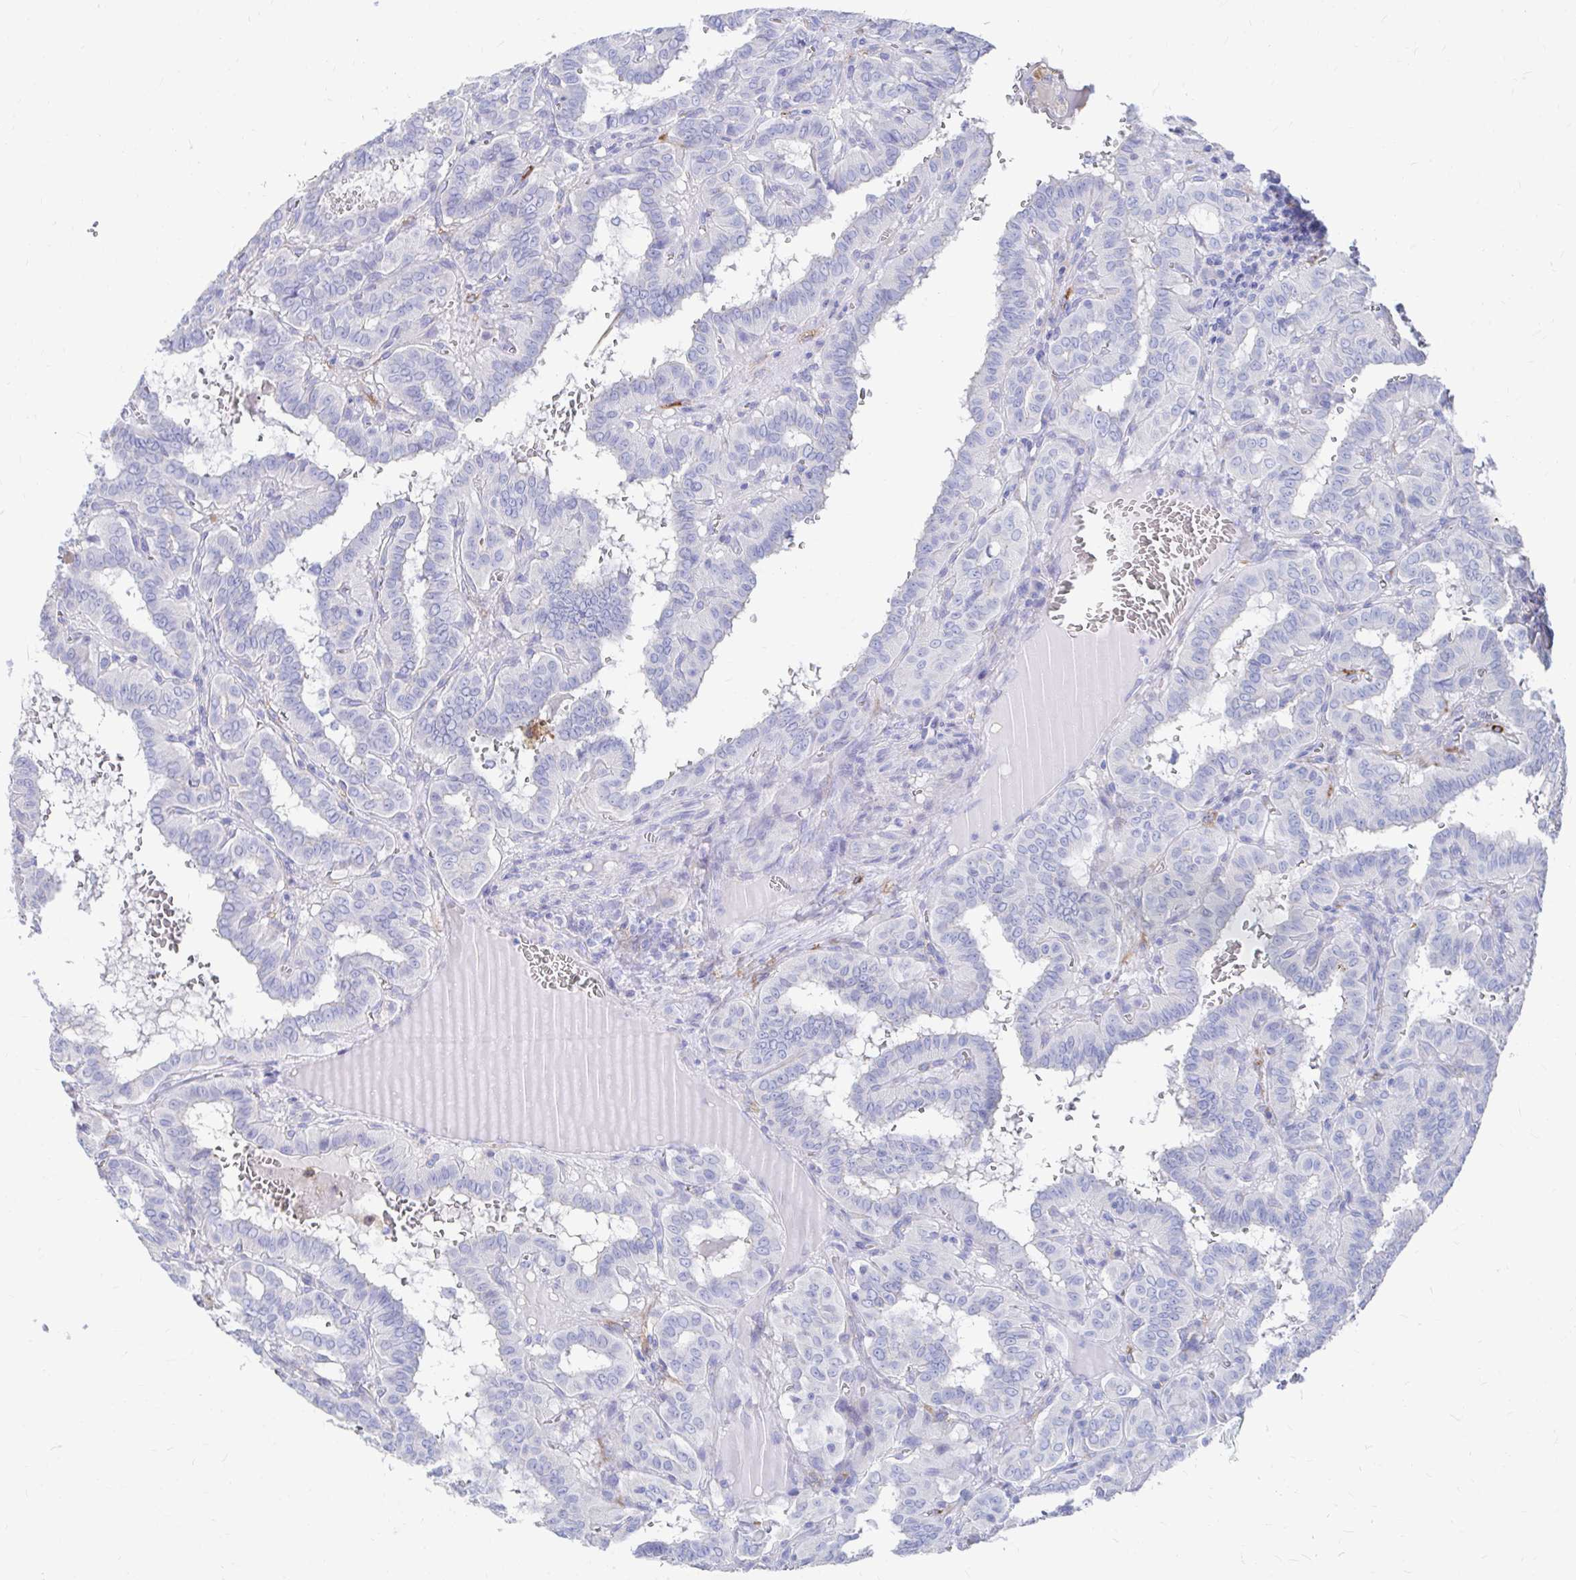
{"staining": {"intensity": "negative", "quantity": "none", "location": "none"}, "tissue": "thyroid cancer", "cell_type": "Tumor cells", "image_type": "cancer", "snomed": [{"axis": "morphology", "description": "Papillary adenocarcinoma, NOS"}, {"axis": "topography", "description": "Thyroid gland"}], "caption": "Protein analysis of thyroid papillary adenocarcinoma reveals no significant expression in tumor cells.", "gene": "LAMC3", "patient": {"sex": "female", "age": 21}}